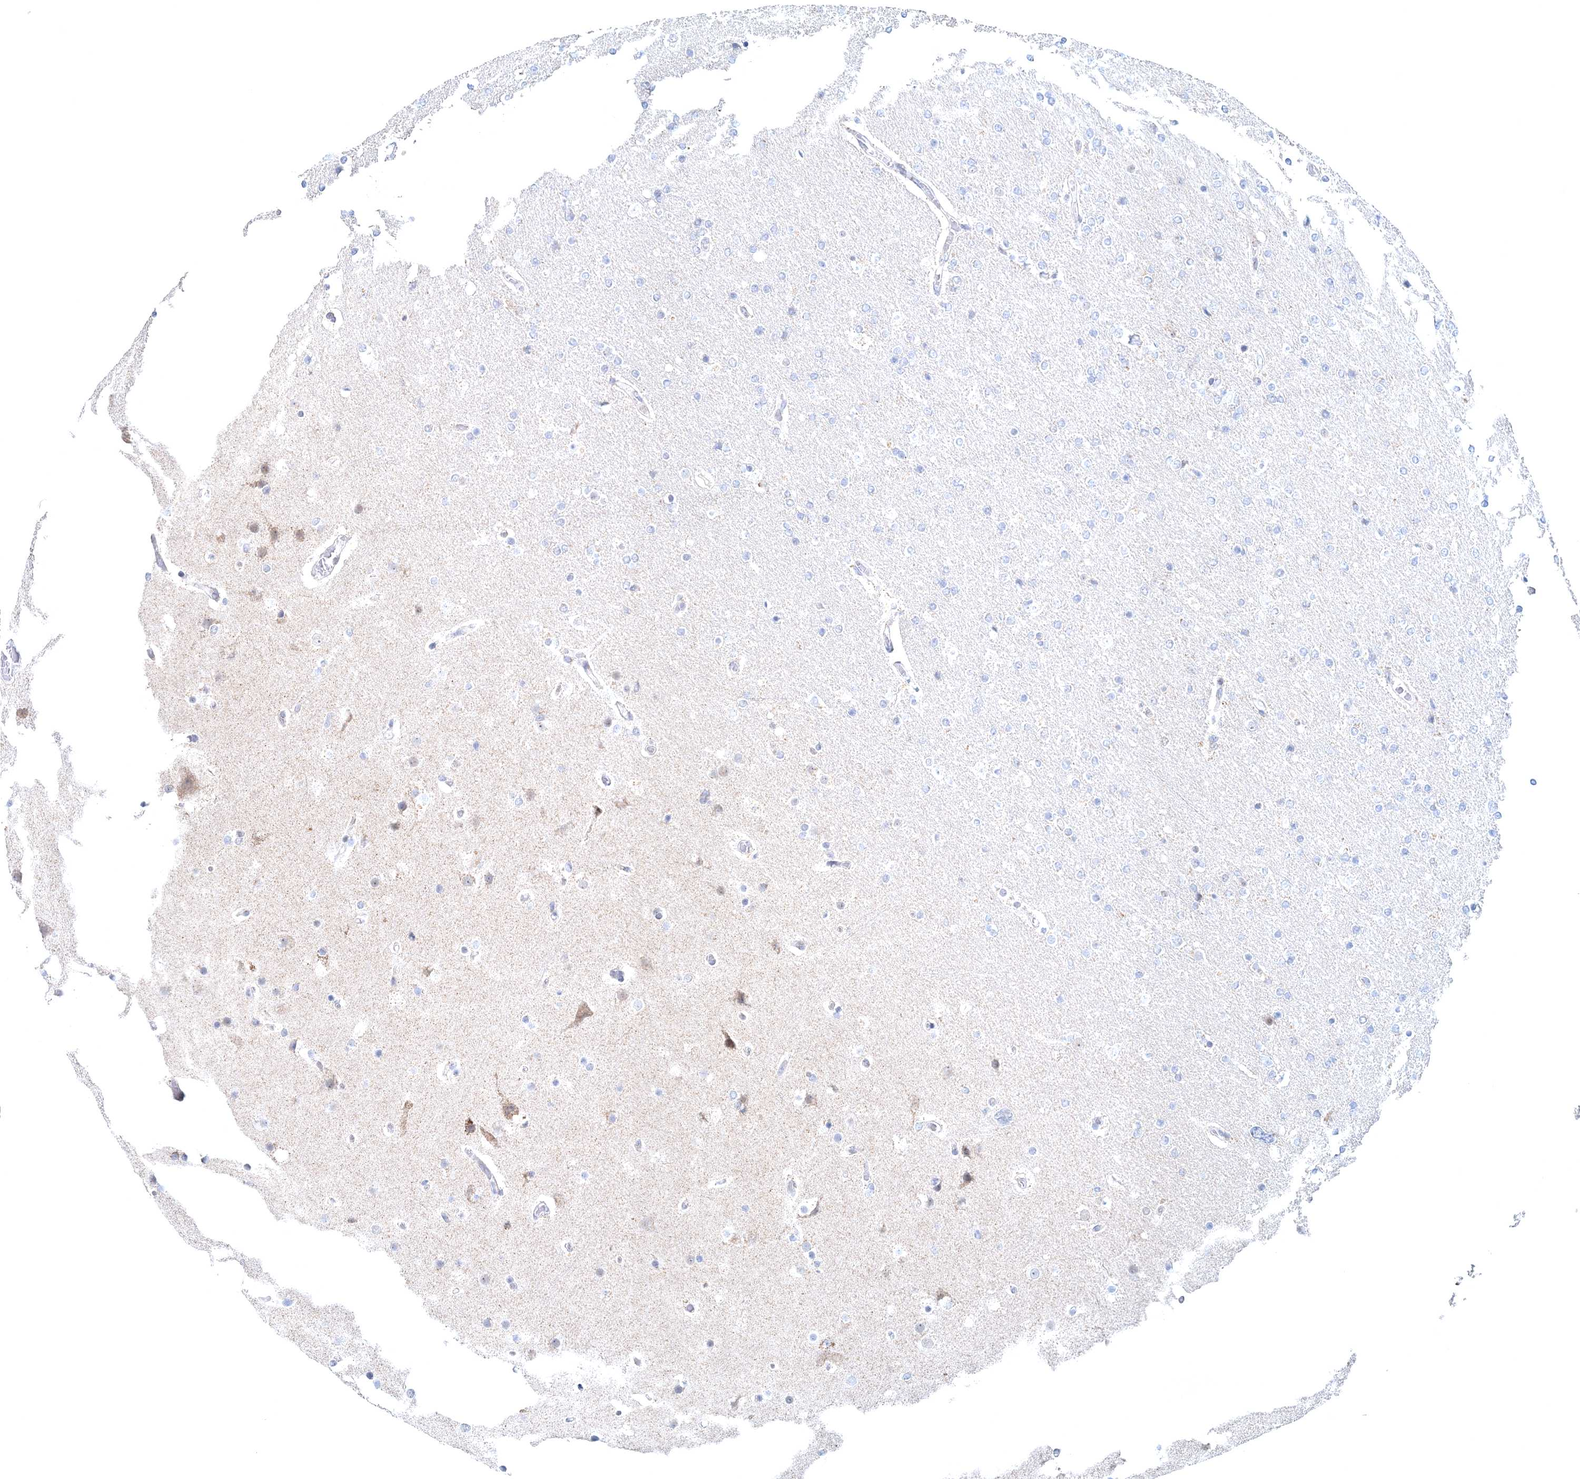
{"staining": {"intensity": "negative", "quantity": "none", "location": "none"}, "tissue": "glioma", "cell_type": "Tumor cells", "image_type": "cancer", "snomed": [{"axis": "morphology", "description": "Glioma, malignant, High grade"}, {"axis": "topography", "description": "Cerebral cortex"}], "caption": "The micrograph reveals no significant staining in tumor cells of glioma.", "gene": "RNF150", "patient": {"sex": "female", "age": 36}}